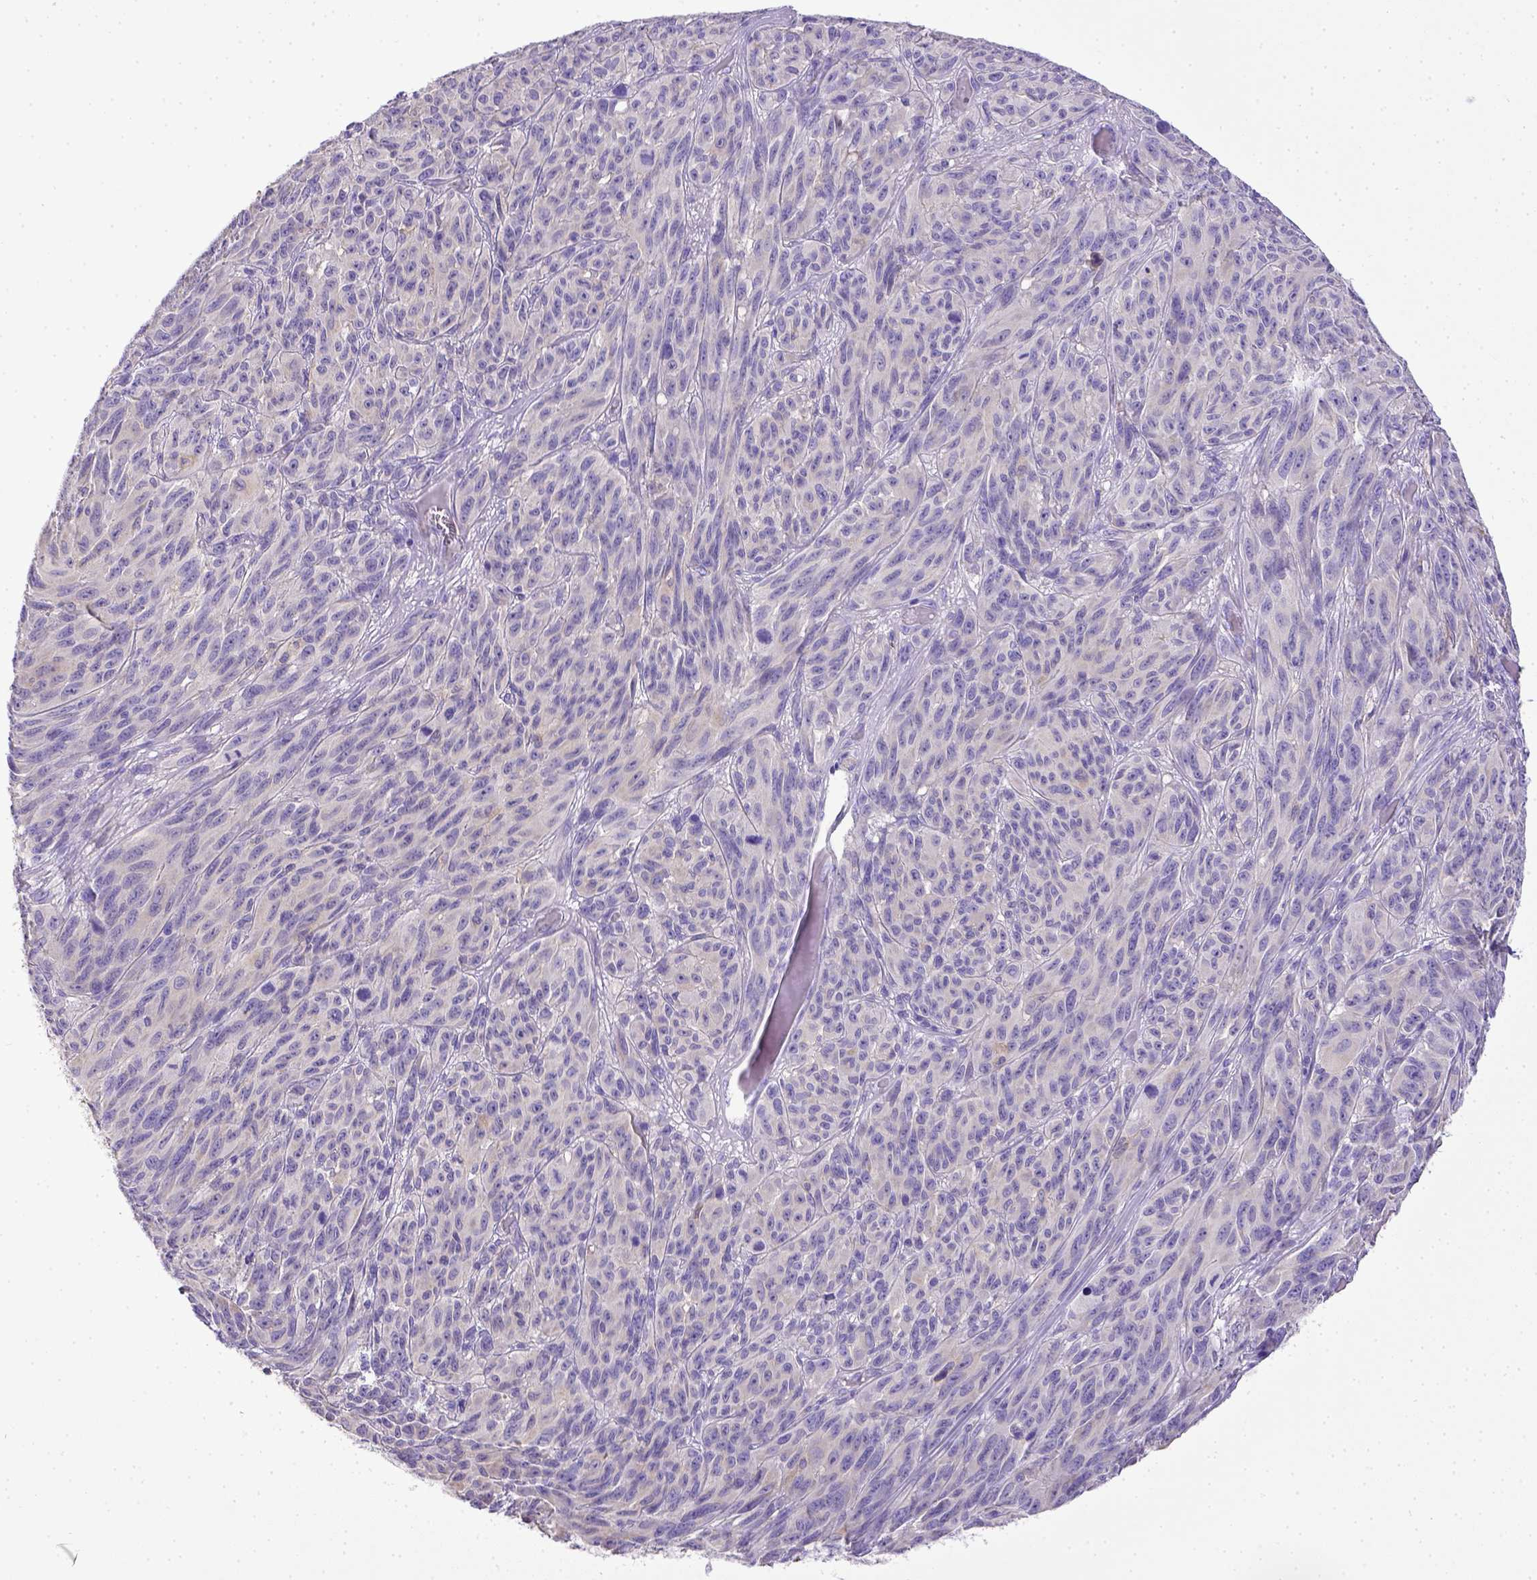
{"staining": {"intensity": "negative", "quantity": "none", "location": "none"}, "tissue": "melanoma", "cell_type": "Tumor cells", "image_type": "cancer", "snomed": [{"axis": "morphology", "description": "Malignant melanoma, NOS"}, {"axis": "topography", "description": "Vulva, labia, clitoris and Bartholin´s gland, NO"}], "caption": "This is an immunohistochemistry histopathology image of human melanoma. There is no staining in tumor cells.", "gene": "CD40", "patient": {"sex": "female", "age": 75}}